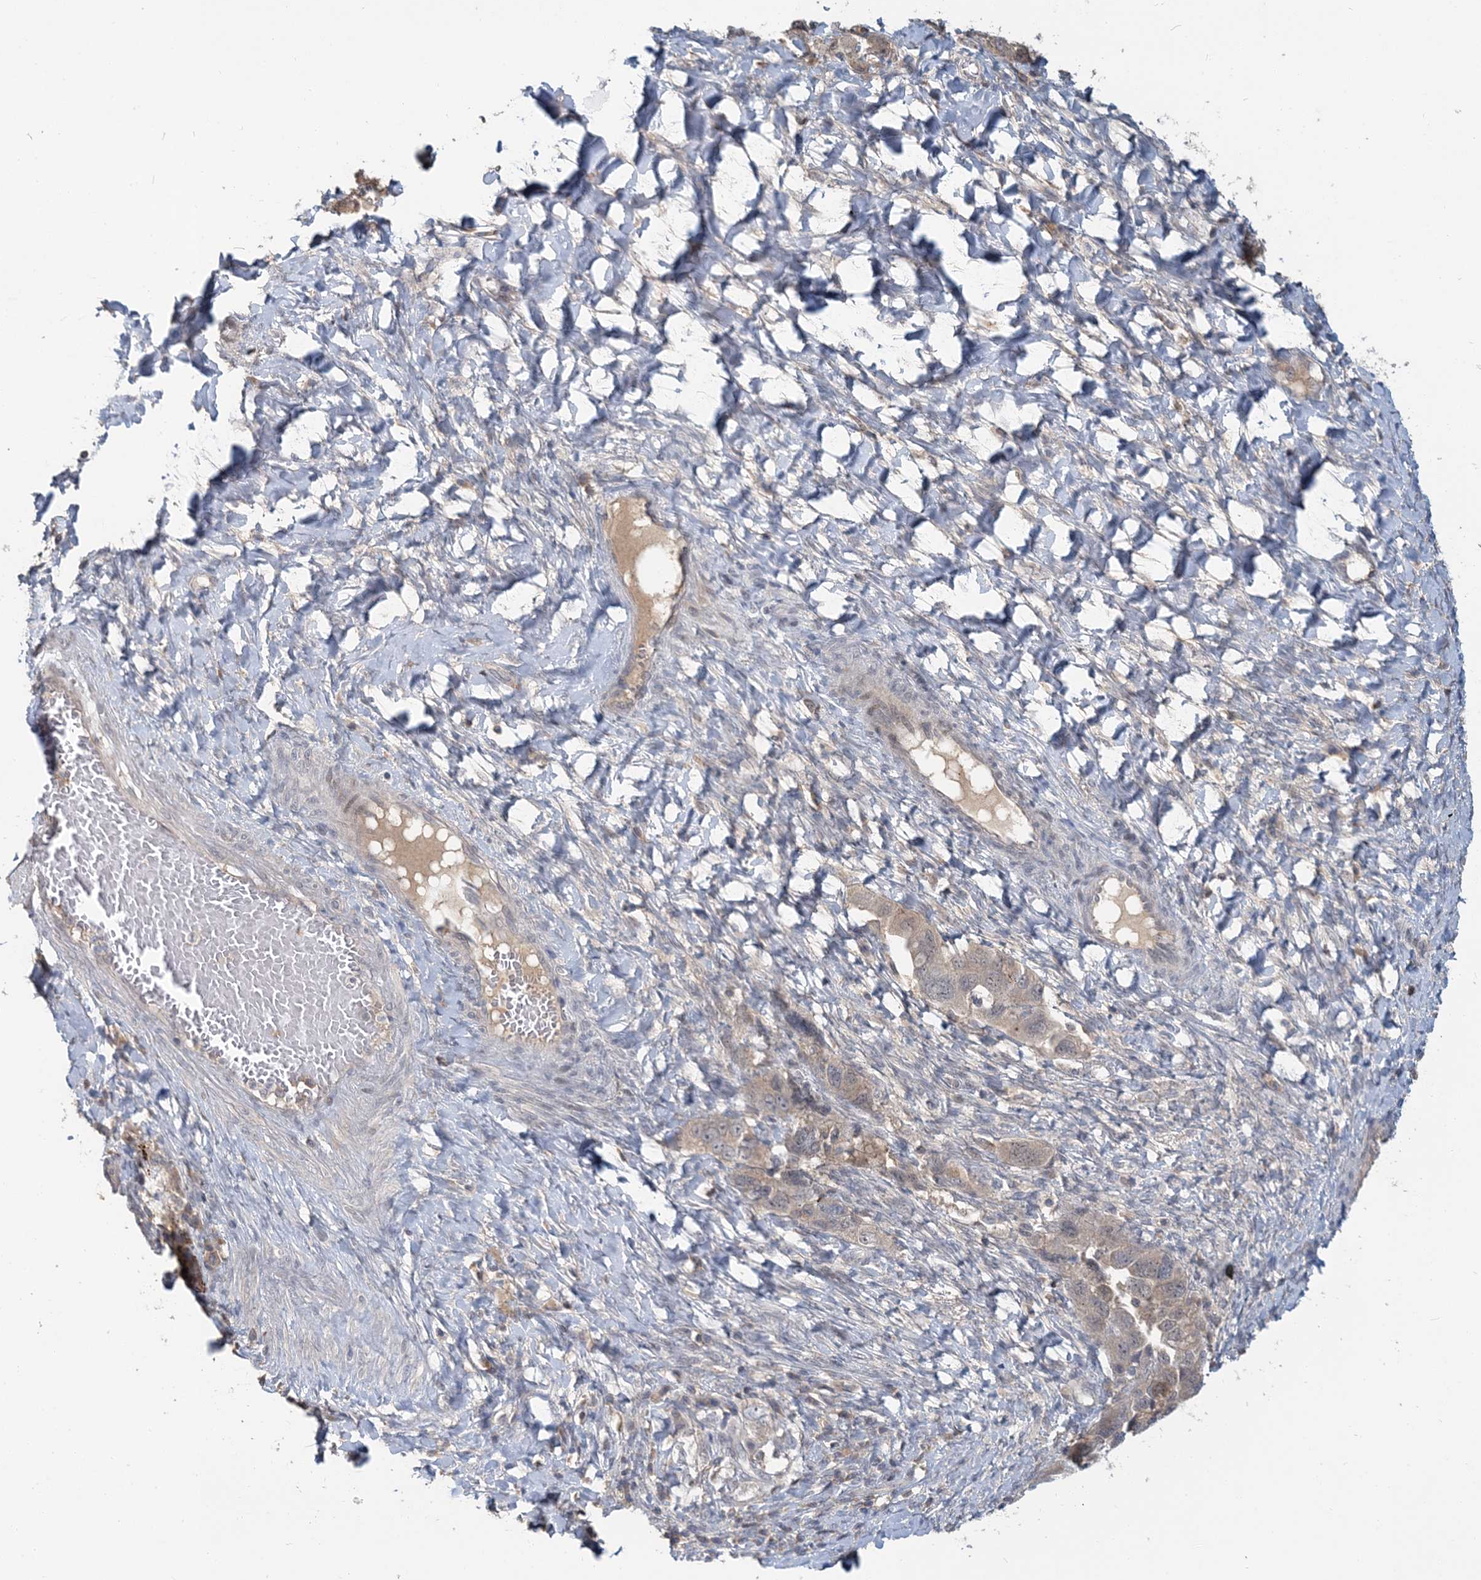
{"staining": {"intensity": "moderate", "quantity": "<25%", "location": "cytoplasmic/membranous"}, "tissue": "ovarian cancer", "cell_type": "Tumor cells", "image_type": "cancer", "snomed": [{"axis": "morphology", "description": "Carcinoma, NOS"}, {"axis": "morphology", "description": "Cystadenocarcinoma, serous, NOS"}, {"axis": "topography", "description": "Ovary"}], "caption": "Immunohistochemical staining of human ovarian cancer (serous cystadenocarcinoma) exhibits low levels of moderate cytoplasmic/membranous positivity in about <25% of tumor cells.", "gene": "RNF25", "patient": {"sex": "female", "age": 69}}